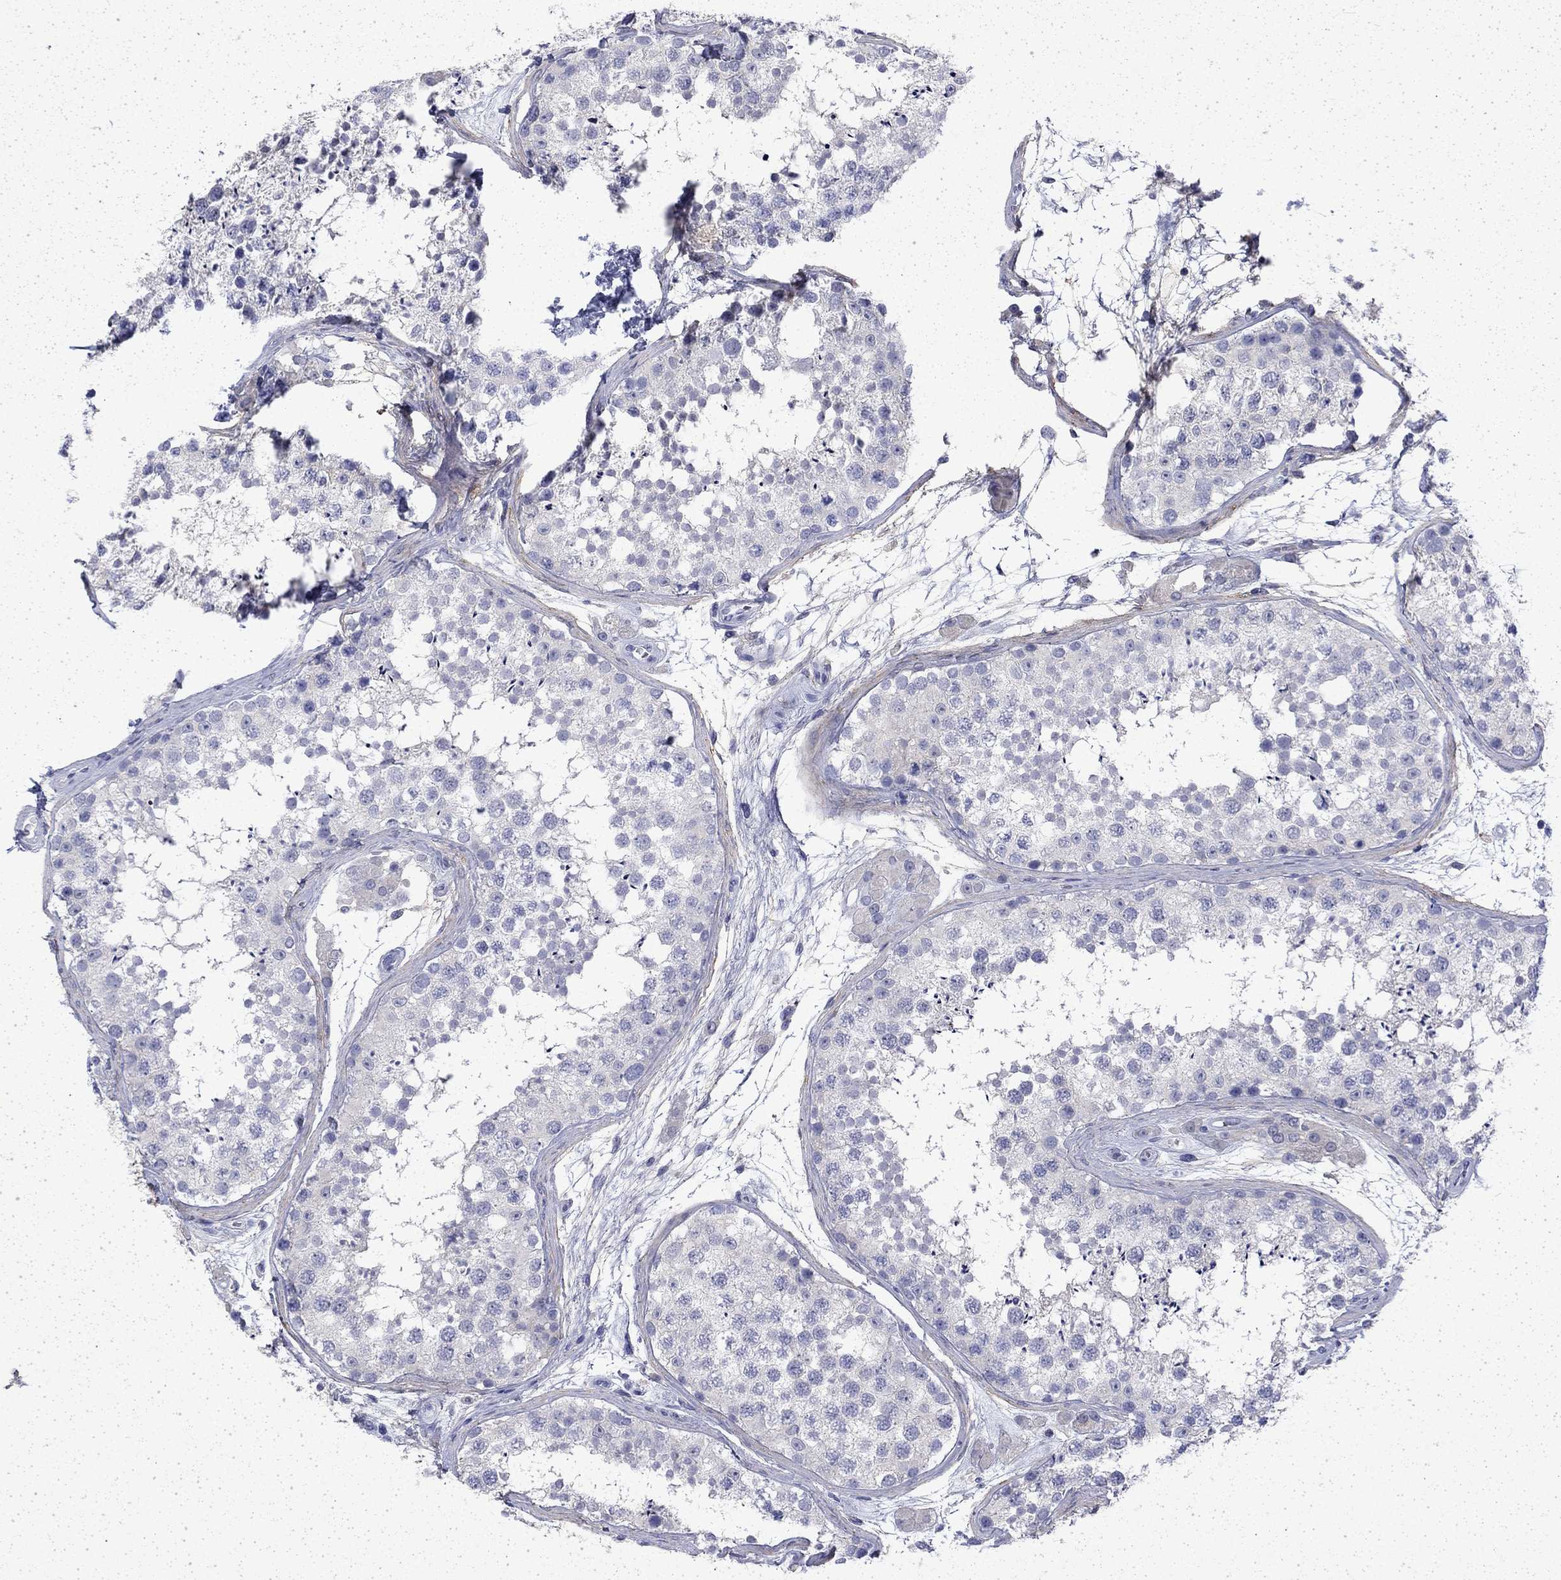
{"staining": {"intensity": "negative", "quantity": "none", "location": "none"}, "tissue": "testis", "cell_type": "Cells in seminiferous ducts", "image_type": "normal", "snomed": [{"axis": "morphology", "description": "Normal tissue, NOS"}, {"axis": "topography", "description": "Testis"}], "caption": "This is an immunohistochemistry micrograph of benign testis. There is no staining in cells in seminiferous ducts.", "gene": "ENPP6", "patient": {"sex": "male", "age": 41}}